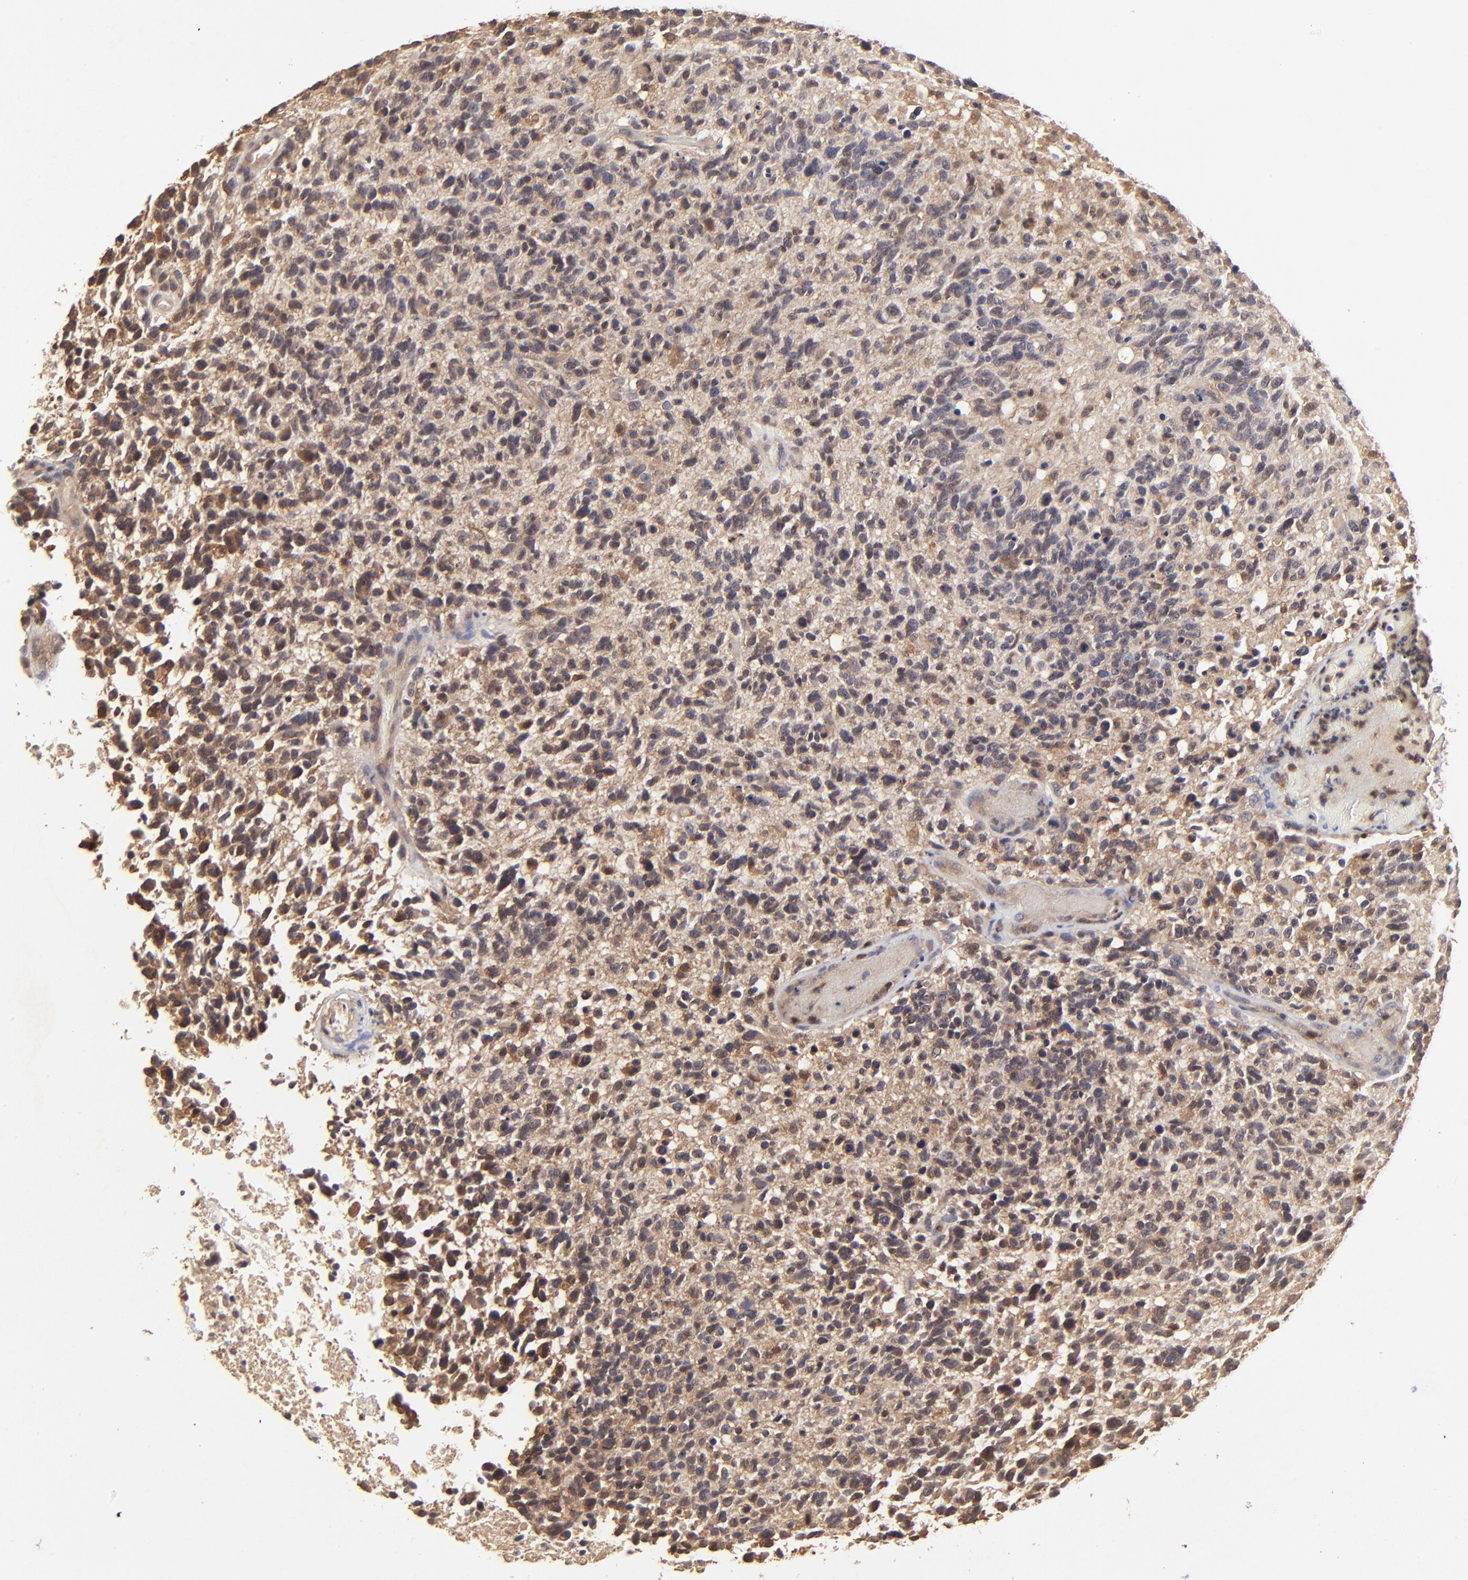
{"staining": {"intensity": "moderate", "quantity": ">75%", "location": "cytoplasmic/membranous"}, "tissue": "glioma", "cell_type": "Tumor cells", "image_type": "cancer", "snomed": [{"axis": "morphology", "description": "Glioma, malignant, High grade"}, {"axis": "topography", "description": "Brain"}], "caption": "A histopathology image of human glioma stained for a protein demonstrates moderate cytoplasmic/membranous brown staining in tumor cells.", "gene": "STON2", "patient": {"sex": "male", "age": 72}}